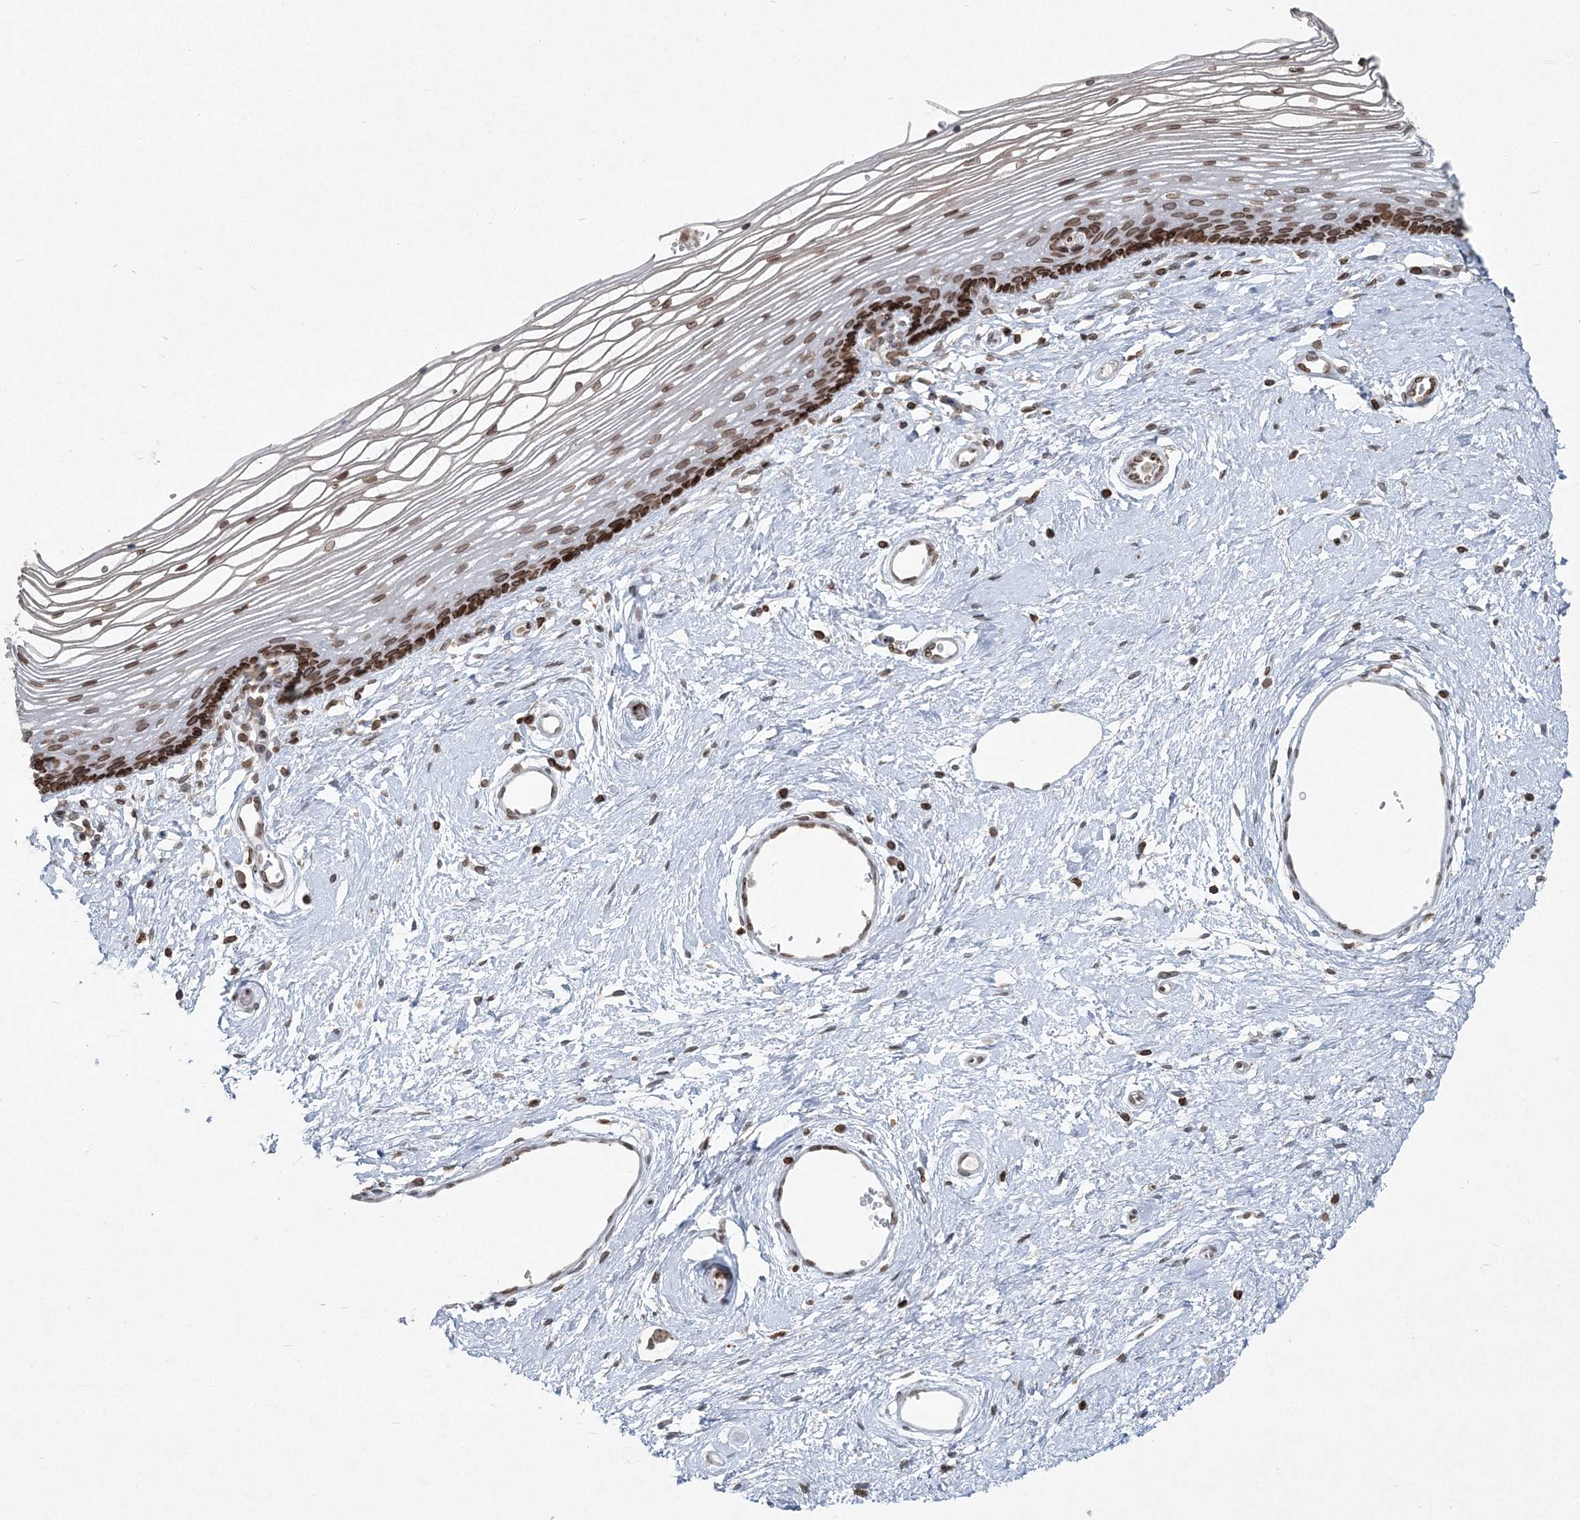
{"staining": {"intensity": "strong", "quantity": "25%-75%", "location": "cytoplasmic/membranous,nuclear"}, "tissue": "vagina", "cell_type": "Squamous epithelial cells", "image_type": "normal", "snomed": [{"axis": "morphology", "description": "Normal tissue, NOS"}, {"axis": "topography", "description": "Vagina"}], "caption": "Immunohistochemistry image of benign human vagina stained for a protein (brown), which displays high levels of strong cytoplasmic/membranous,nuclear staining in about 25%-75% of squamous epithelial cells.", "gene": "GJD4", "patient": {"sex": "female", "age": 46}}